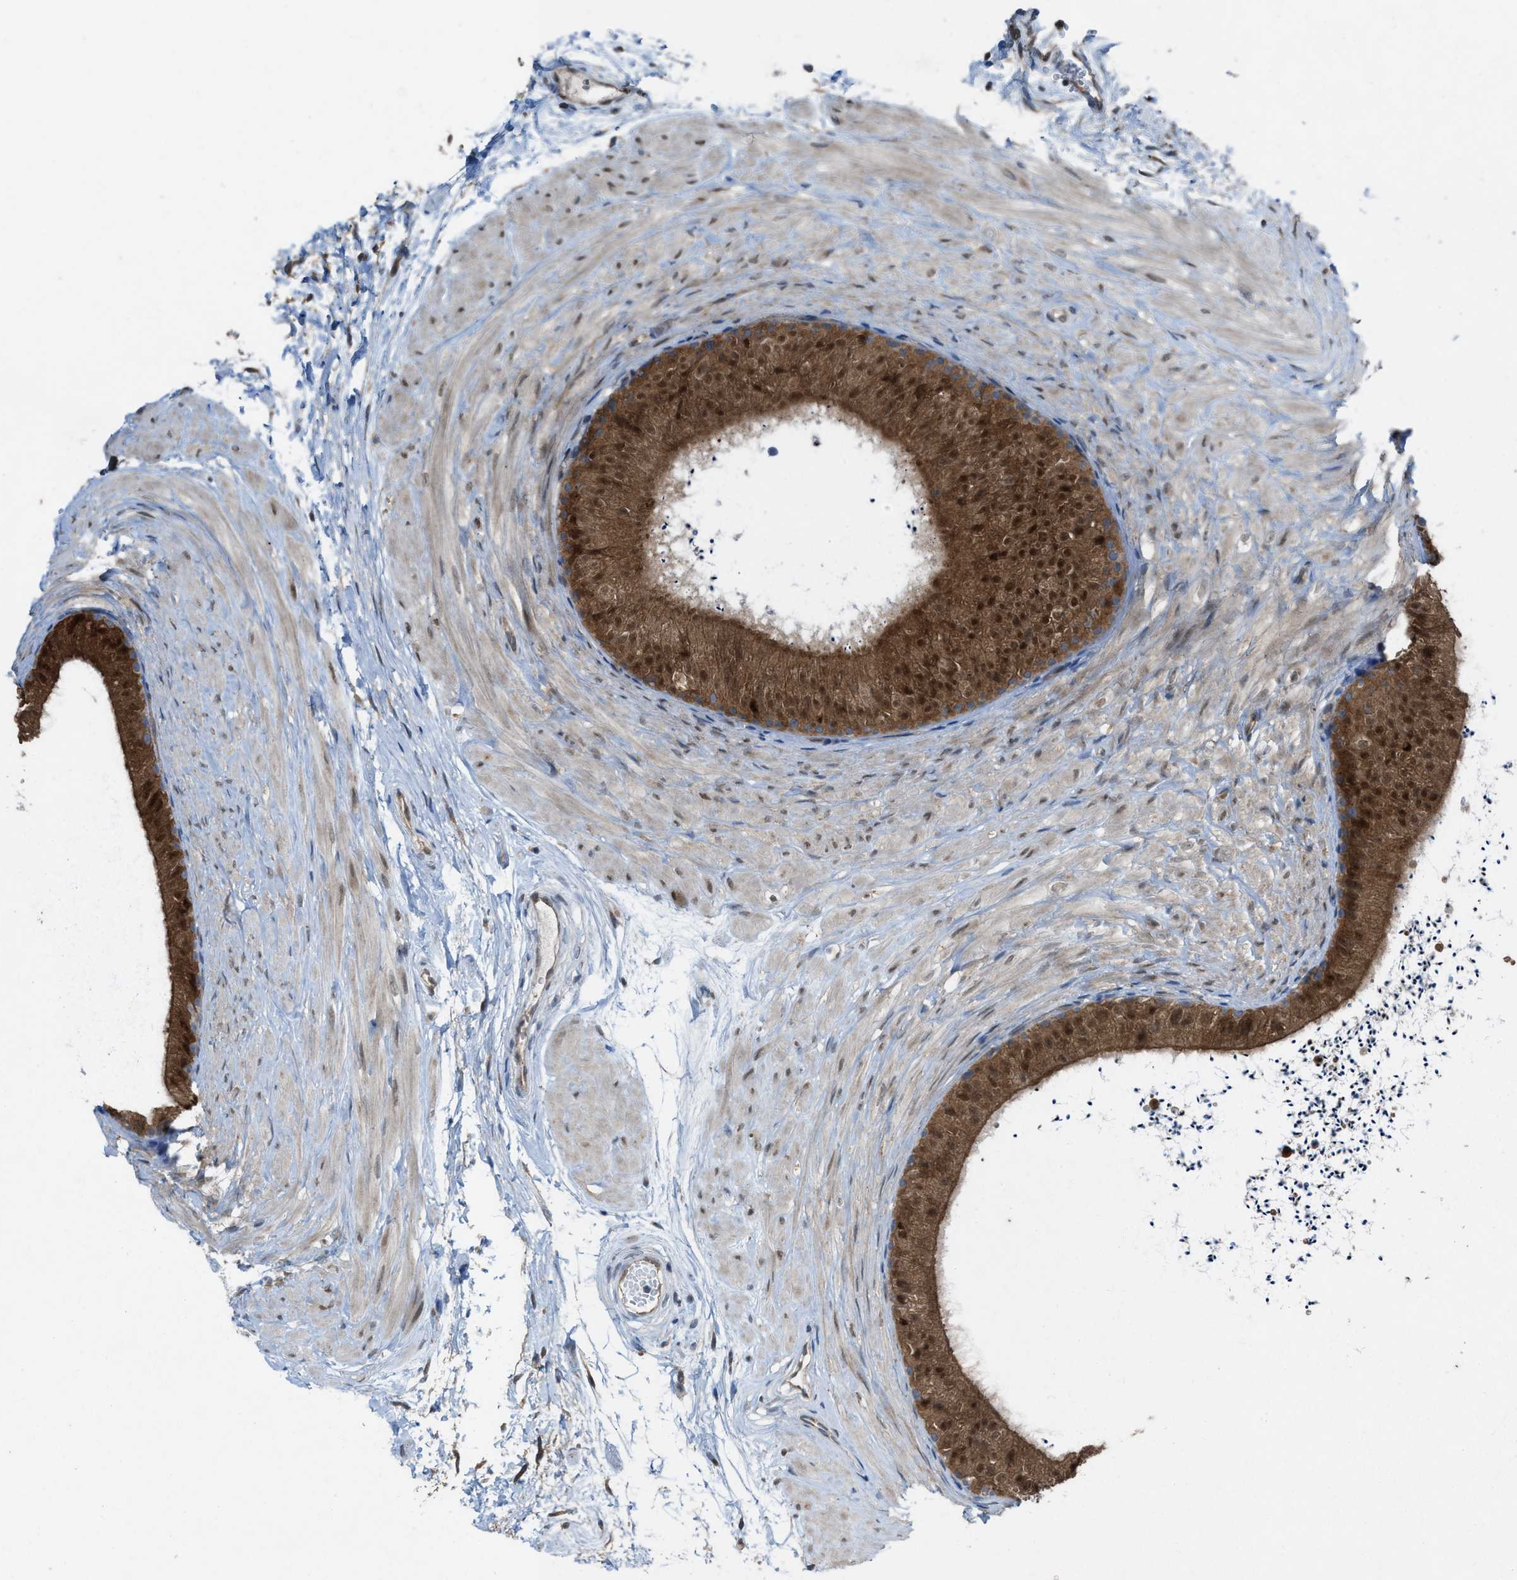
{"staining": {"intensity": "moderate", "quantity": ">75%", "location": "cytoplasmic/membranous"}, "tissue": "epididymis", "cell_type": "Glandular cells", "image_type": "normal", "snomed": [{"axis": "morphology", "description": "Normal tissue, NOS"}, {"axis": "topography", "description": "Epididymis"}], "caption": "An immunohistochemistry (IHC) photomicrograph of unremarkable tissue is shown. Protein staining in brown labels moderate cytoplasmic/membranous positivity in epididymis within glandular cells.", "gene": "PLAA", "patient": {"sex": "male", "age": 56}}